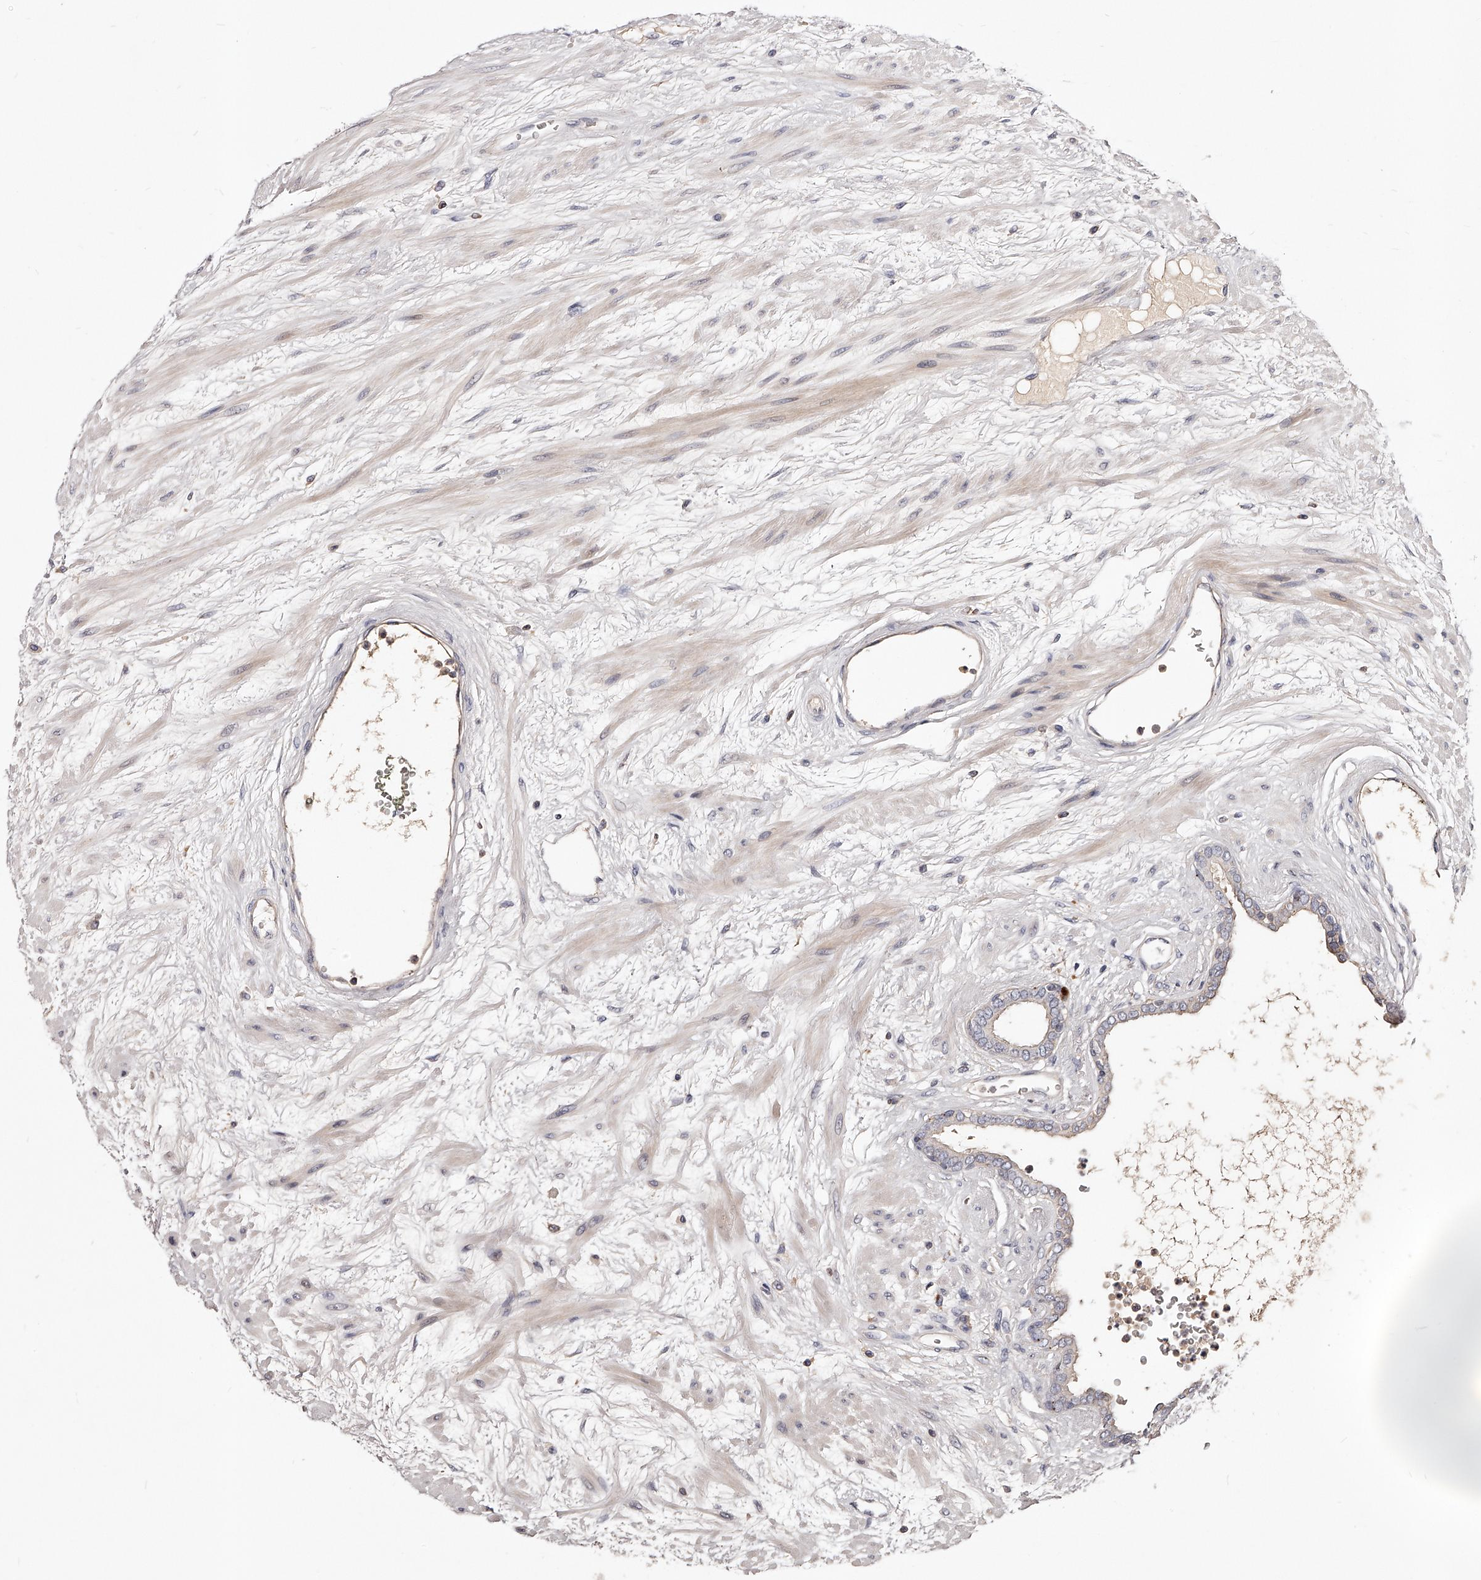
{"staining": {"intensity": "negative", "quantity": "none", "location": "none"}, "tissue": "prostate cancer", "cell_type": "Tumor cells", "image_type": "cancer", "snomed": [{"axis": "morphology", "description": "Adenocarcinoma, Low grade"}, {"axis": "topography", "description": "Prostate"}], "caption": "Tumor cells are negative for brown protein staining in adenocarcinoma (low-grade) (prostate).", "gene": "PHACTR1", "patient": {"sex": "male", "age": 60}}